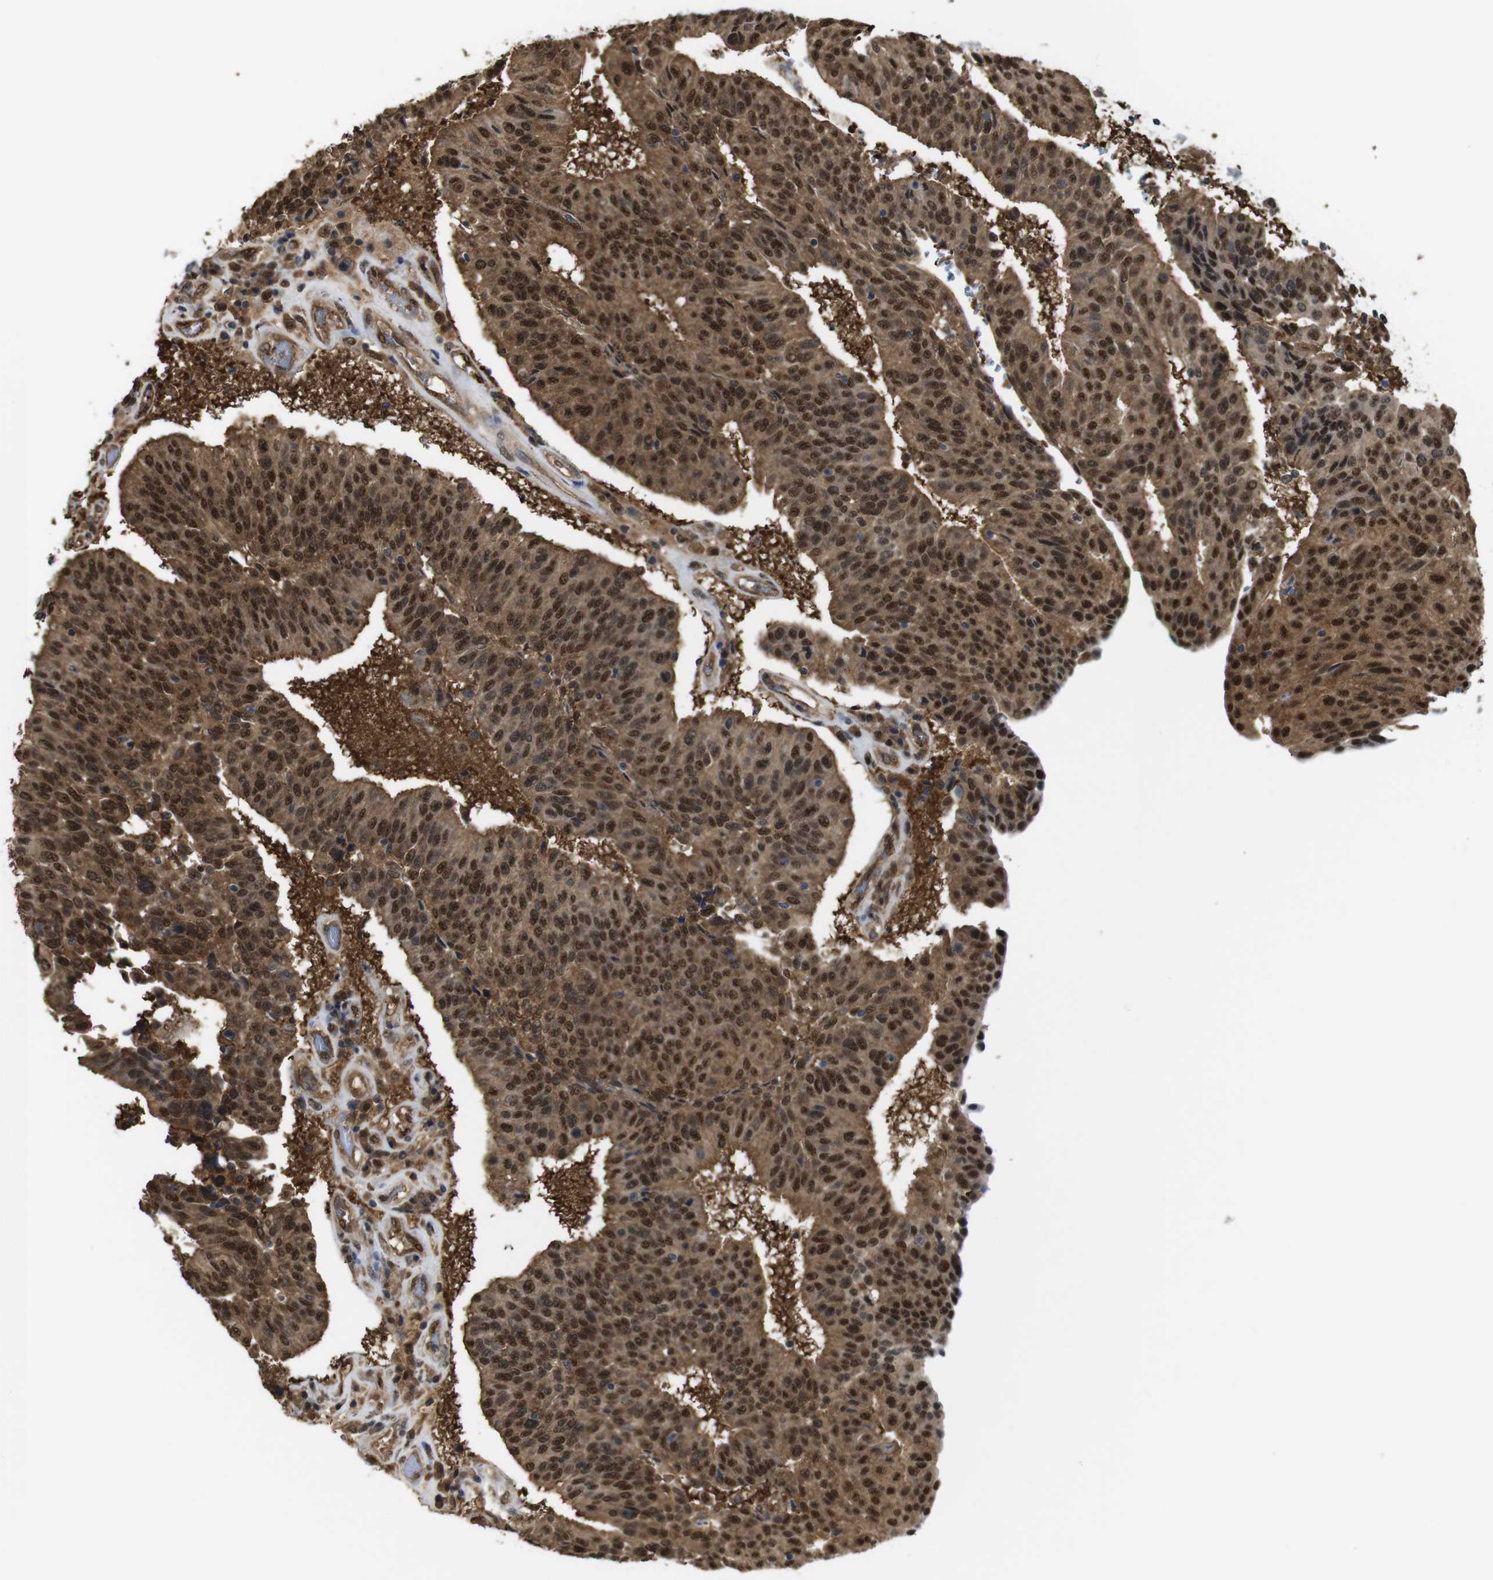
{"staining": {"intensity": "strong", "quantity": ">75%", "location": "cytoplasmic/membranous,nuclear"}, "tissue": "urothelial cancer", "cell_type": "Tumor cells", "image_type": "cancer", "snomed": [{"axis": "morphology", "description": "Urothelial carcinoma, High grade"}, {"axis": "topography", "description": "Urinary bladder"}], "caption": "Human urothelial cancer stained with a brown dye displays strong cytoplasmic/membranous and nuclear positive positivity in about >75% of tumor cells.", "gene": "YWHAG", "patient": {"sex": "male", "age": 66}}